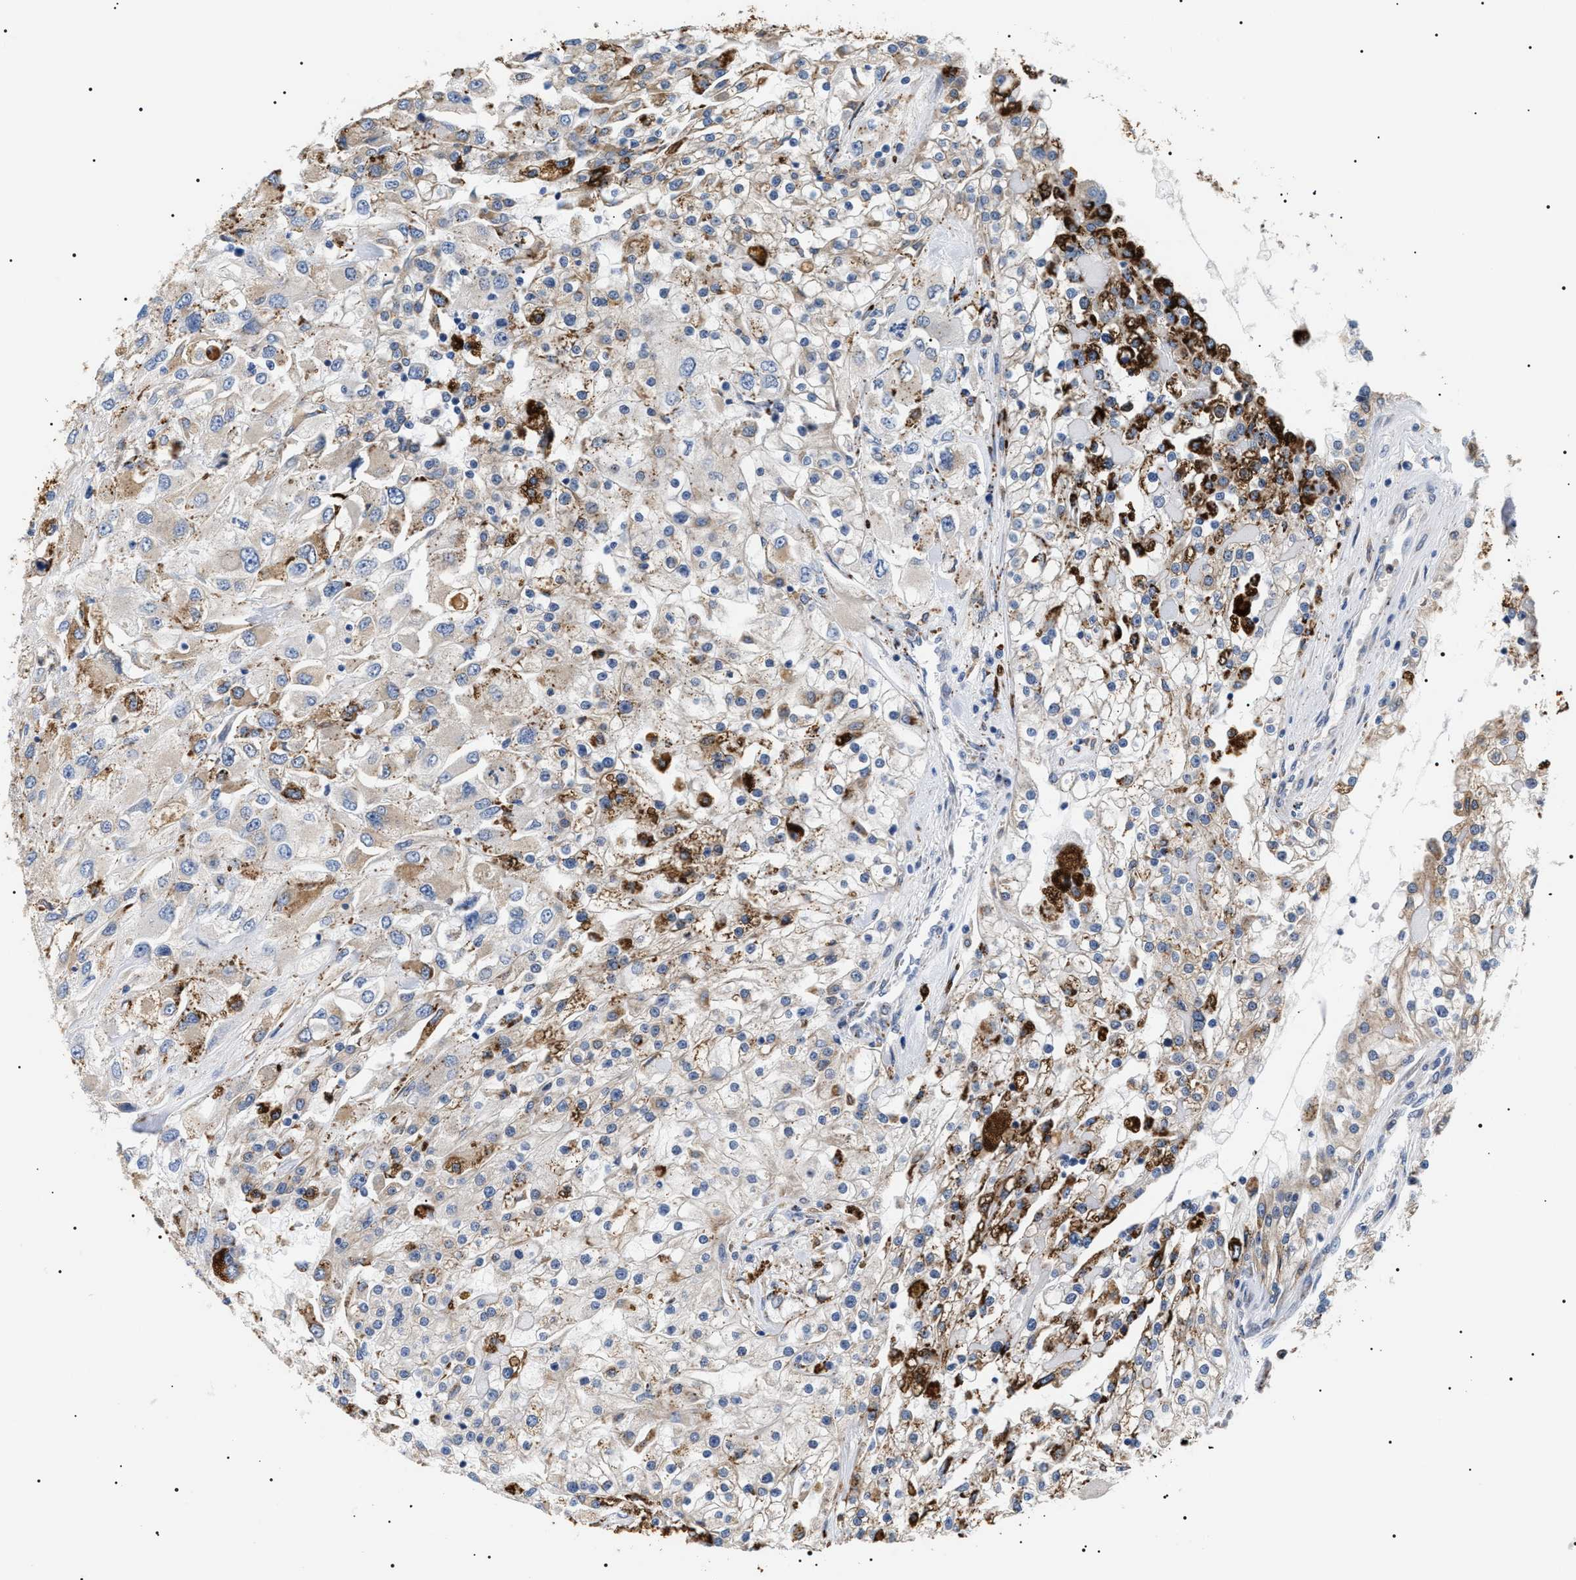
{"staining": {"intensity": "moderate", "quantity": "<25%", "location": "cytoplasmic/membranous"}, "tissue": "renal cancer", "cell_type": "Tumor cells", "image_type": "cancer", "snomed": [{"axis": "morphology", "description": "Adenocarcinoma, NOS"}, {"axis": "topography", "description": "Kidney"}], "caption": "Immunohistochemistry histopathology image of neoplastic tissue: human renal cancer stained using immunohistochemistry (IHC) shows low levels of moderate protein expression localized specifically in the cytoplasmic/membranous of tumor cells, appearing as a cytoplasmic/membranous brown color.", "gene": "HSD17B11", "patient": {"sex": "female", "age": 52}}